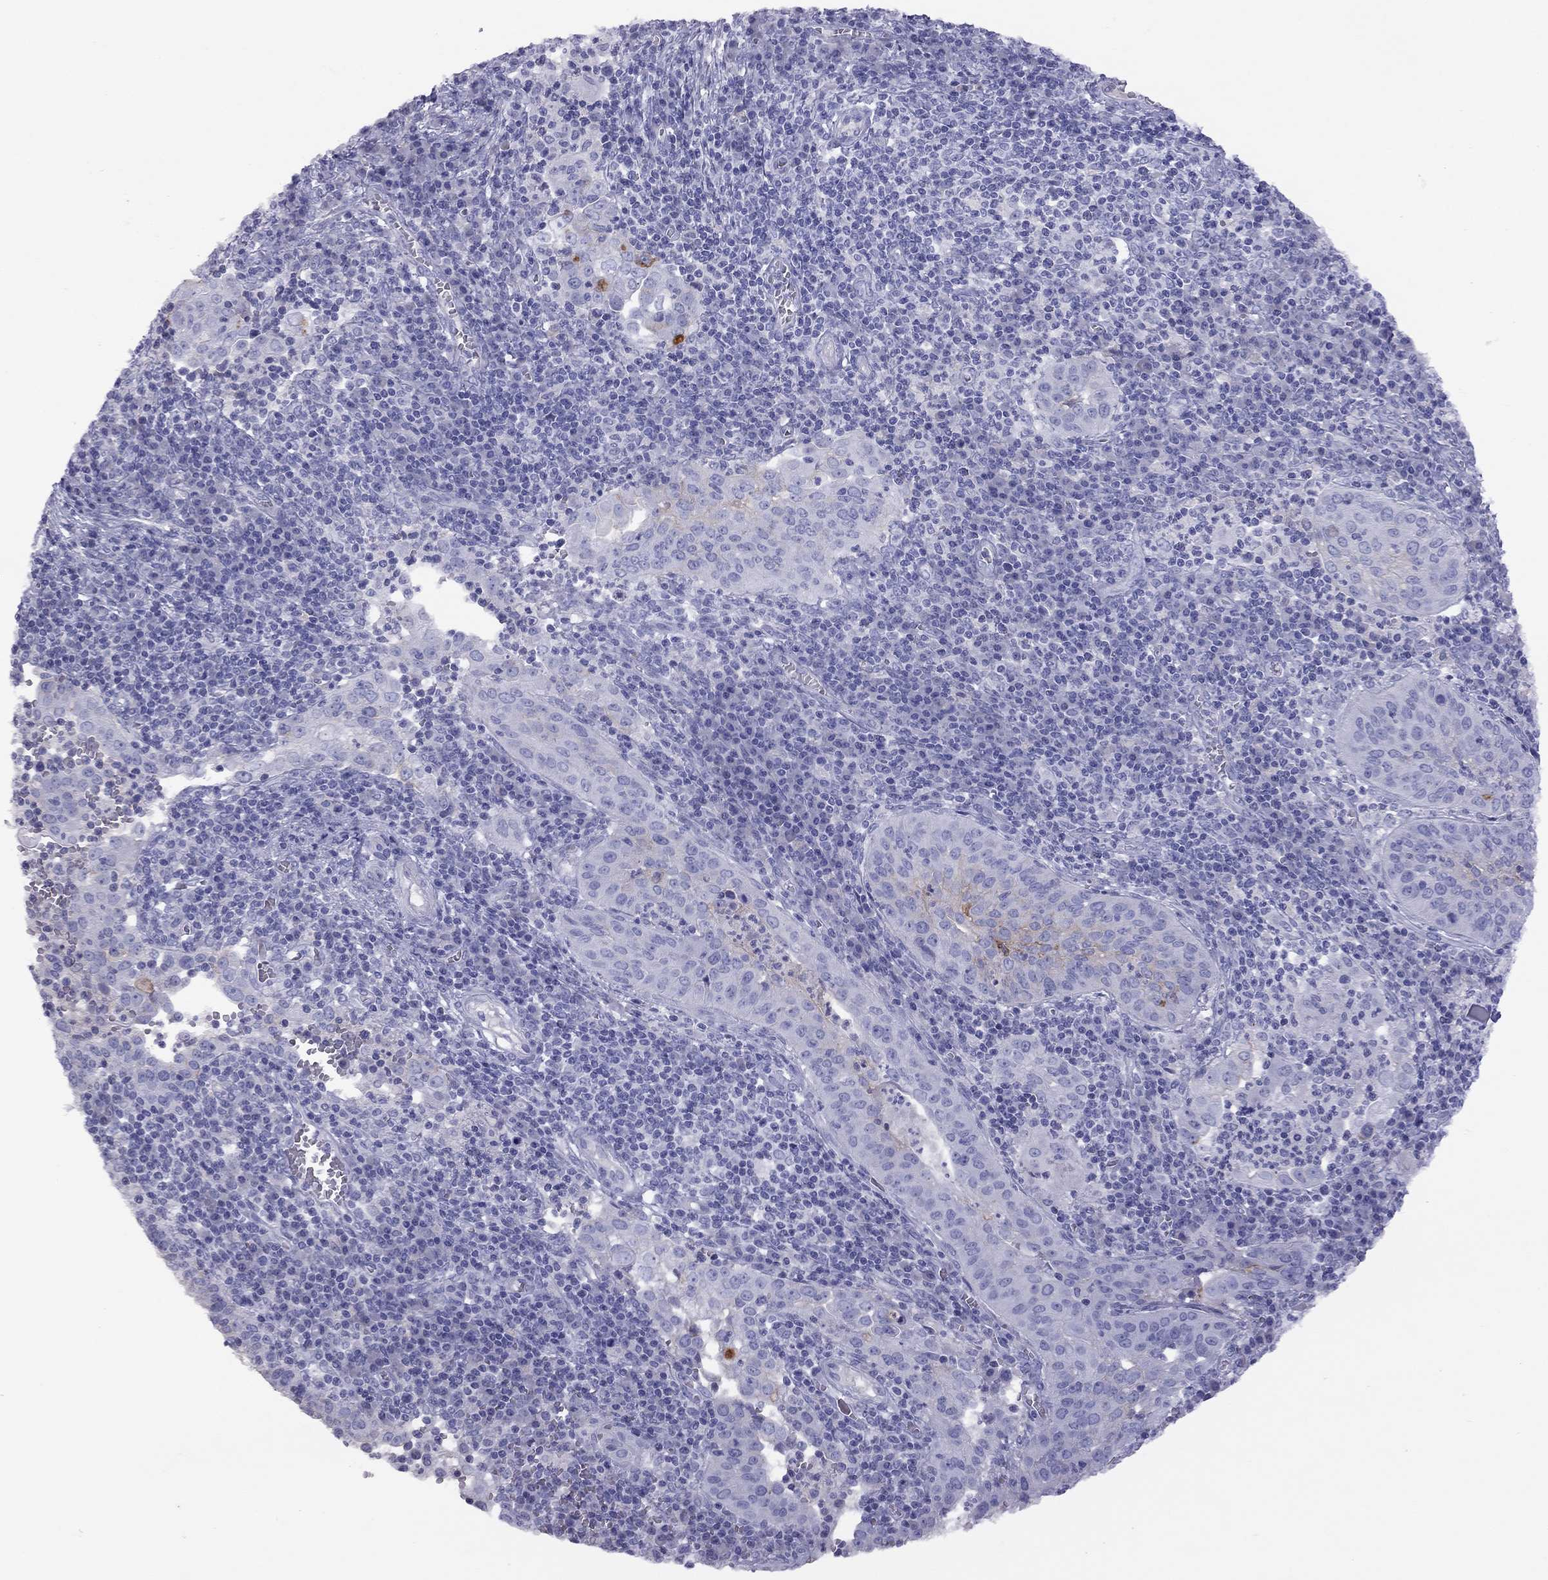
{"staining": {"intensity": "negative", "quantity": "none", "location": "none"}, "tissue": "cervical cancer", "cell_type": "Tumor cells", "image_type": "cancer", "snomed": [{"axis": "morphology", "description": "Squamous cell carcinoma, NOS"}, {"axis": "topography", "description": "Cervix"}], "caption": "A photomicrograph of human cervical cancer is negative for staining in tumor cells.", "gene": "MUC16", "patient": {"sex": "female", "age": 39}}